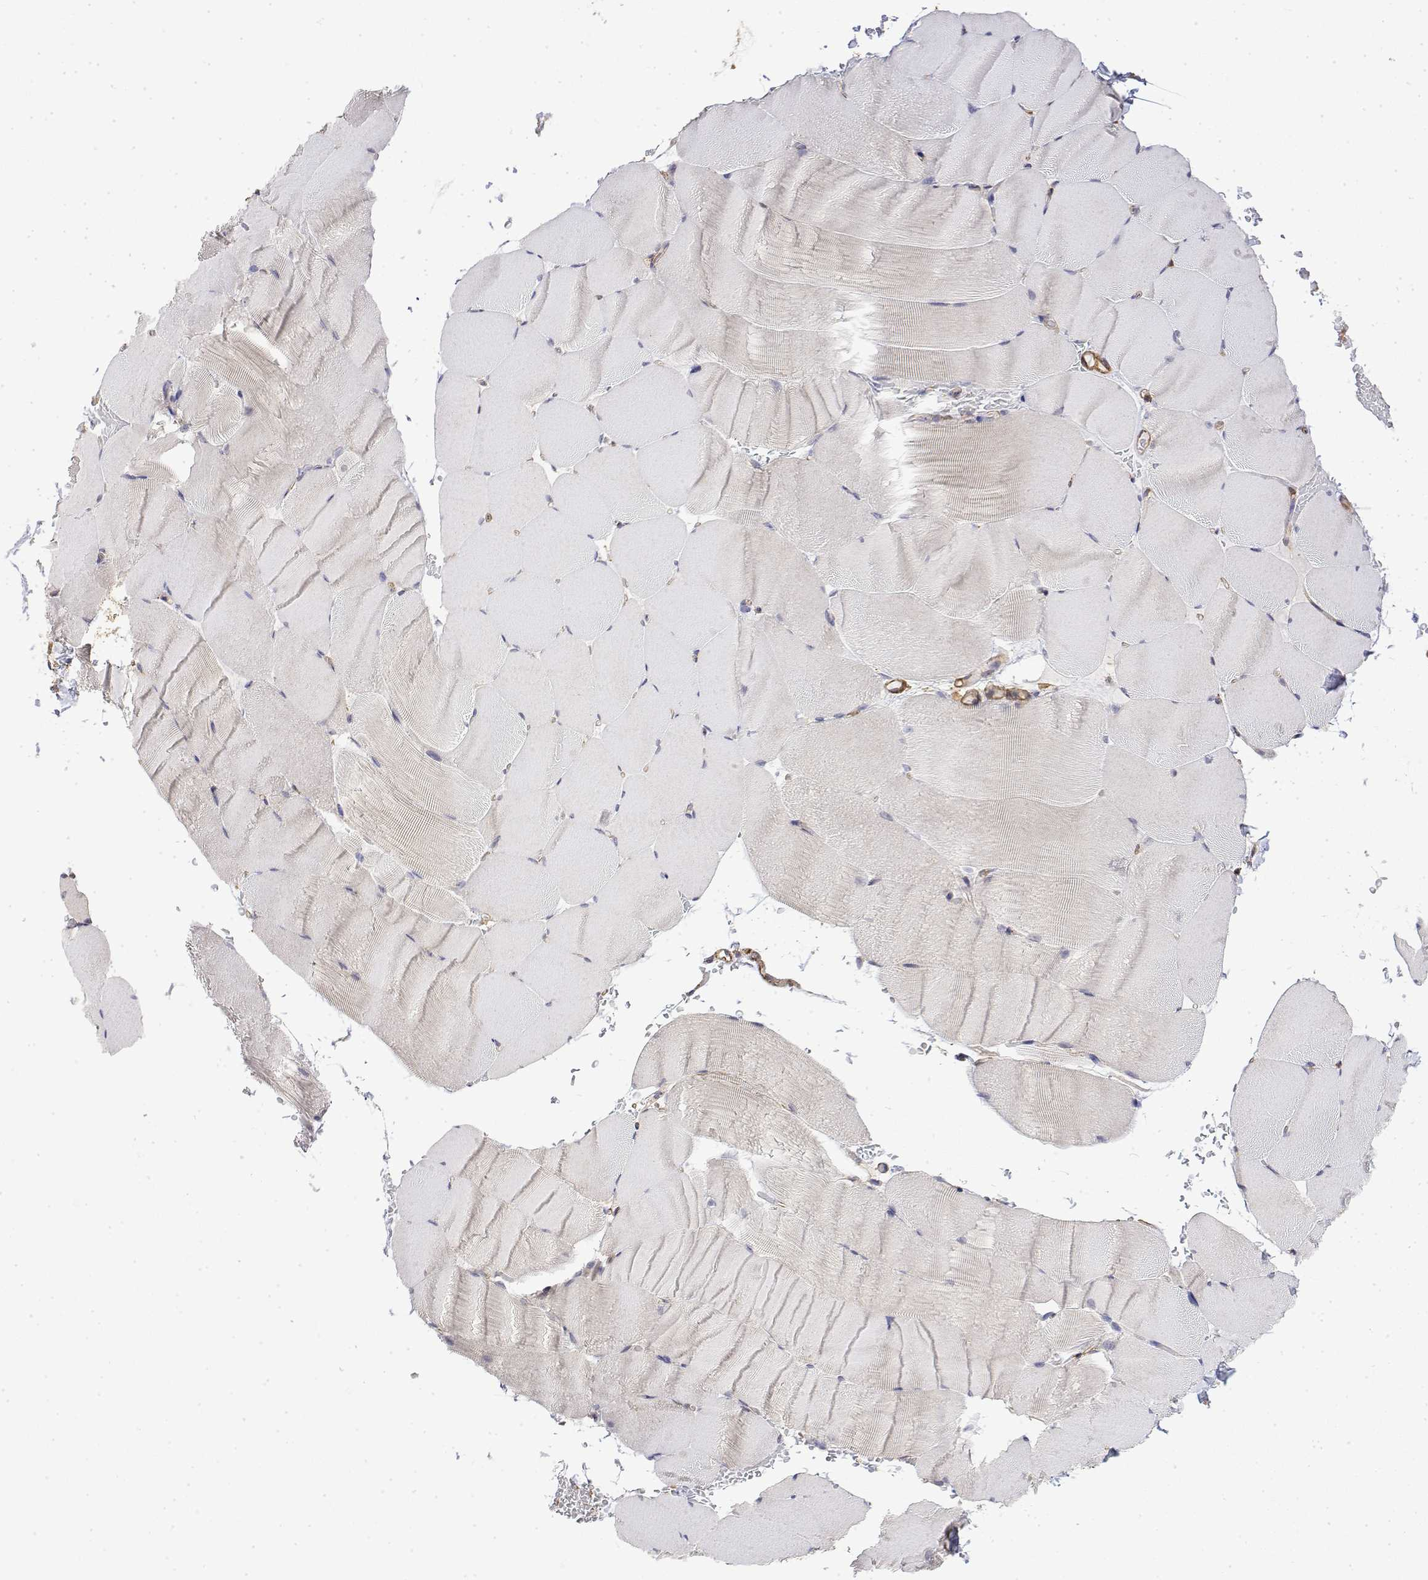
{"staining": {"intensity": "negative", "quantity": "none", "location": "none"}, "tissue": "skeletal muscle", "cell_type": "Myocytes", "image_type": "normal", "snomed": [{"axis": "morphology", "description": "Normal tissue, NOS"}, {"axis": "topography", "description": "Skeletal muscle"}], "caption": "Immunohistochemistry (IHC) of unremarkable skeletal muscle demonstrates no staining in myocytes.", "gene": "PACSIN2", "patient": {"sex": "female", "age": 37}}